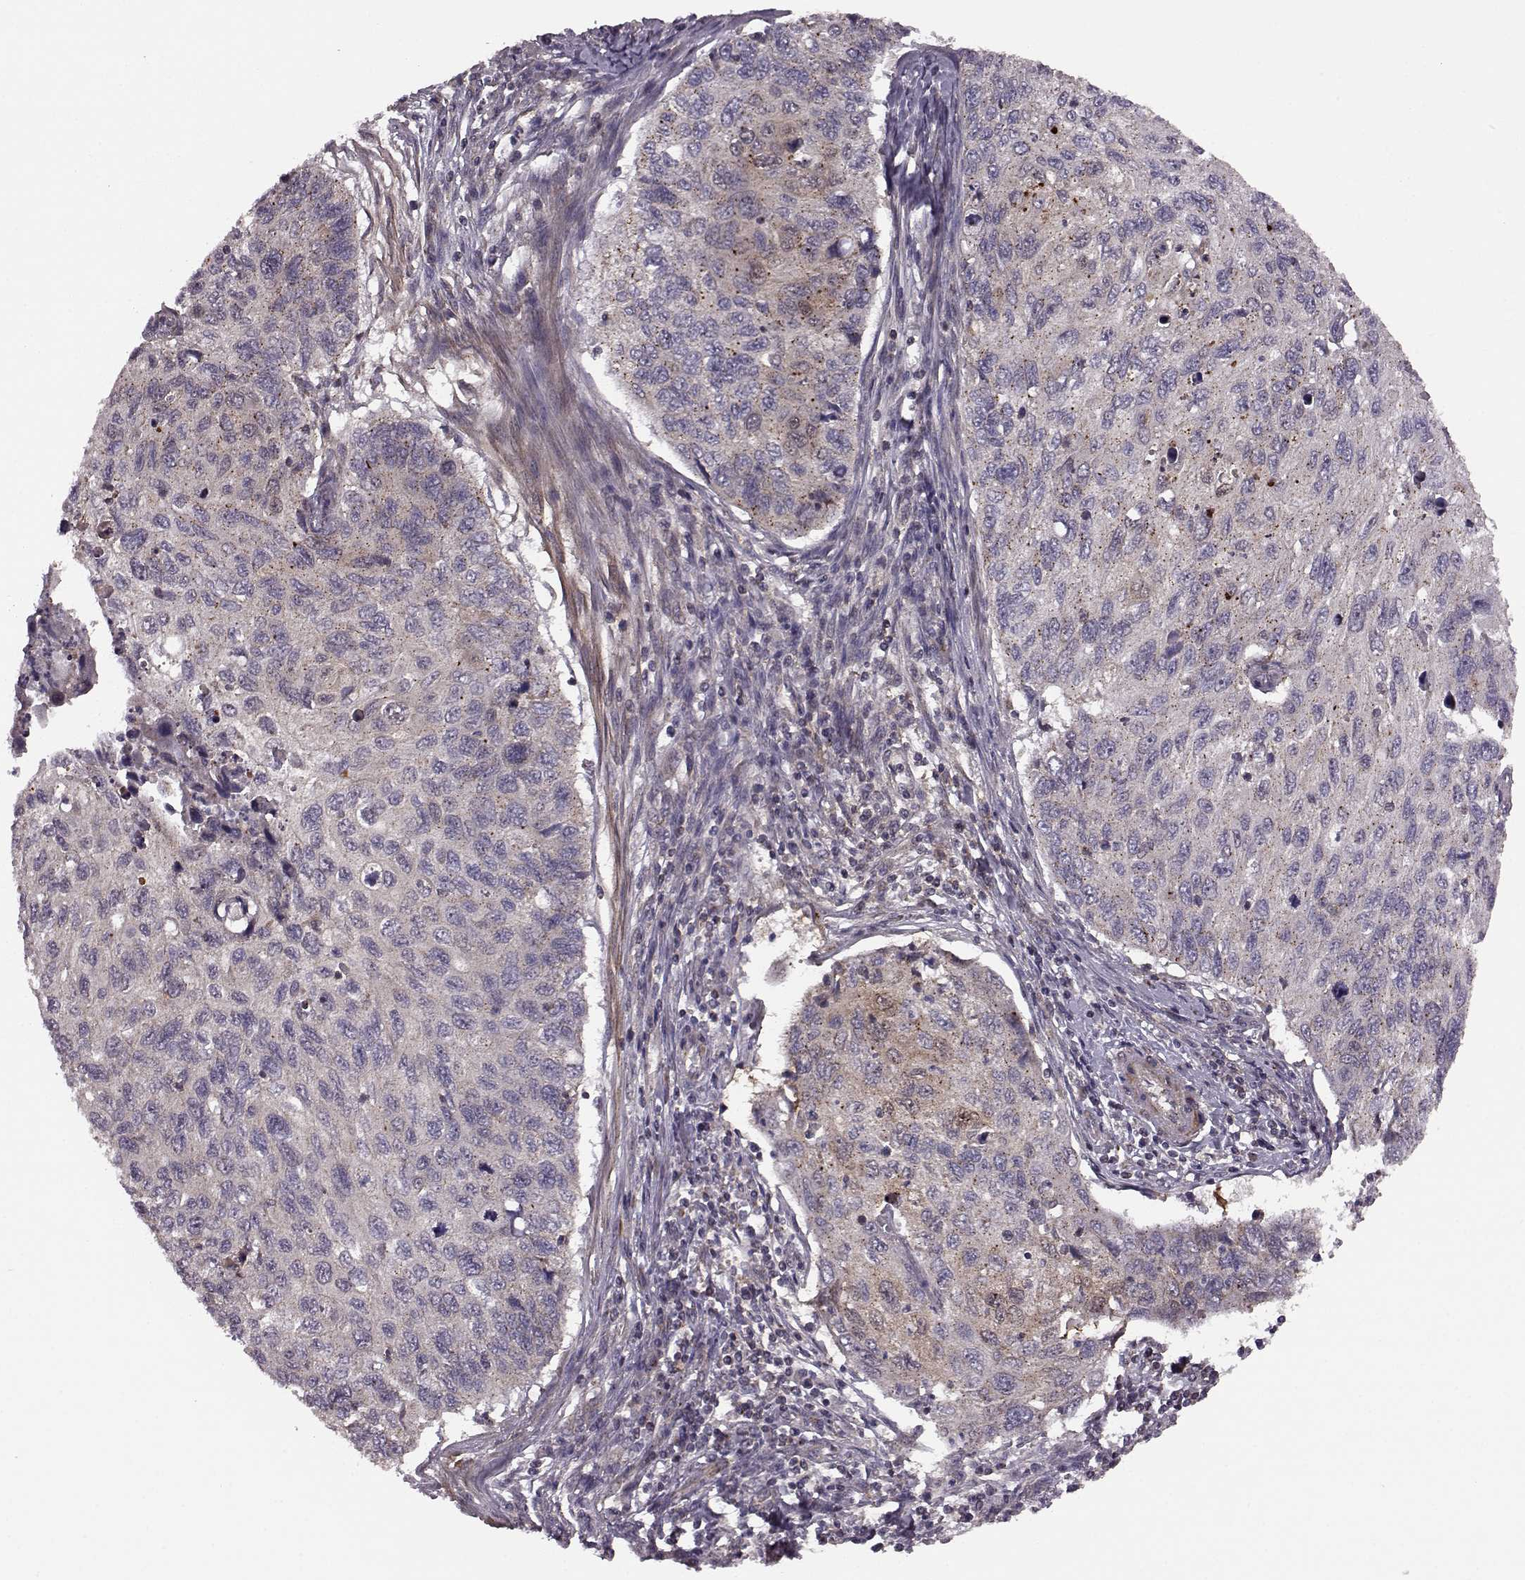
{"staining": {"intensity": "weak", "quantity": ">75%", "location": "cytoplasmic/membranous"}, "tissue": "cervical cancer", "cell_type": "Tumor cells", "image_type": "cancer", "snomed": [{"axis": "morphology", "description": "Squamous cell carcinoma, NOS"}, {"axis": "topography", "description": "Cervix"}], "caption": "The immunohistochemical stain labels weak cytoplasmic/membranous staining in tumor cells of squamous cell carcinoma (cervical) tissue.", "gene": "FNIP2", "patient": {"sex": "female", "age": 70}}